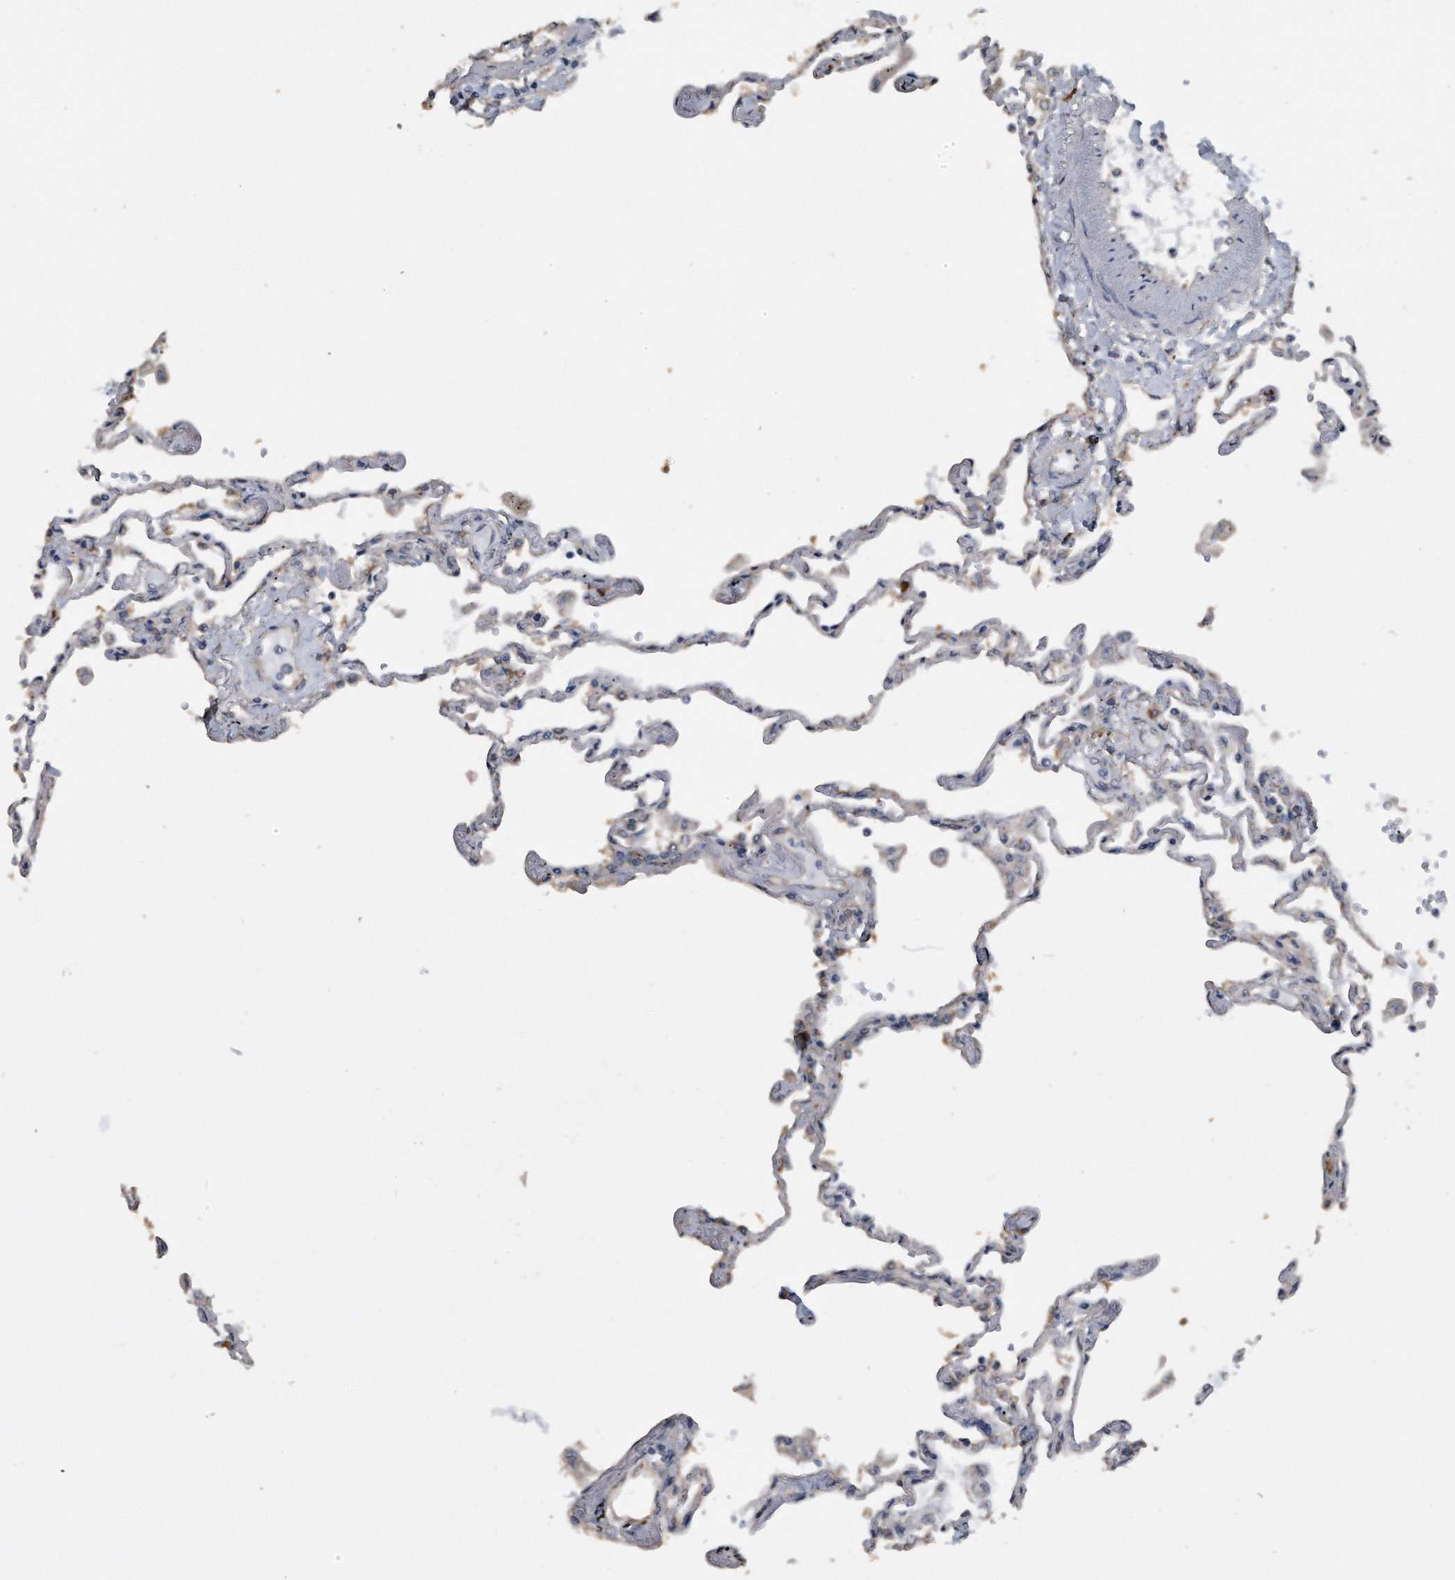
{"staining": {"intensity": "negative", "quantity": "none", "location": "none"}, "tissue": "lung", "cell_type": "Alveolar cells", "image_type": "normal", "snomed": [{"axis": "morphology", "description": "Normal tissue, NOS"}, {"axis": "topography", "description": "Lung"}], "caption": "IHC of unremarkable human lung demonstrates no positivity in alveolar cells. The staining is performed using DAB (3,3'-diaminobenzidine) brown chromogen with nuclei counter-stained in using hematoxylin.", "gene": "PCLO", "patient": {"sex": "female", "age": 67}}